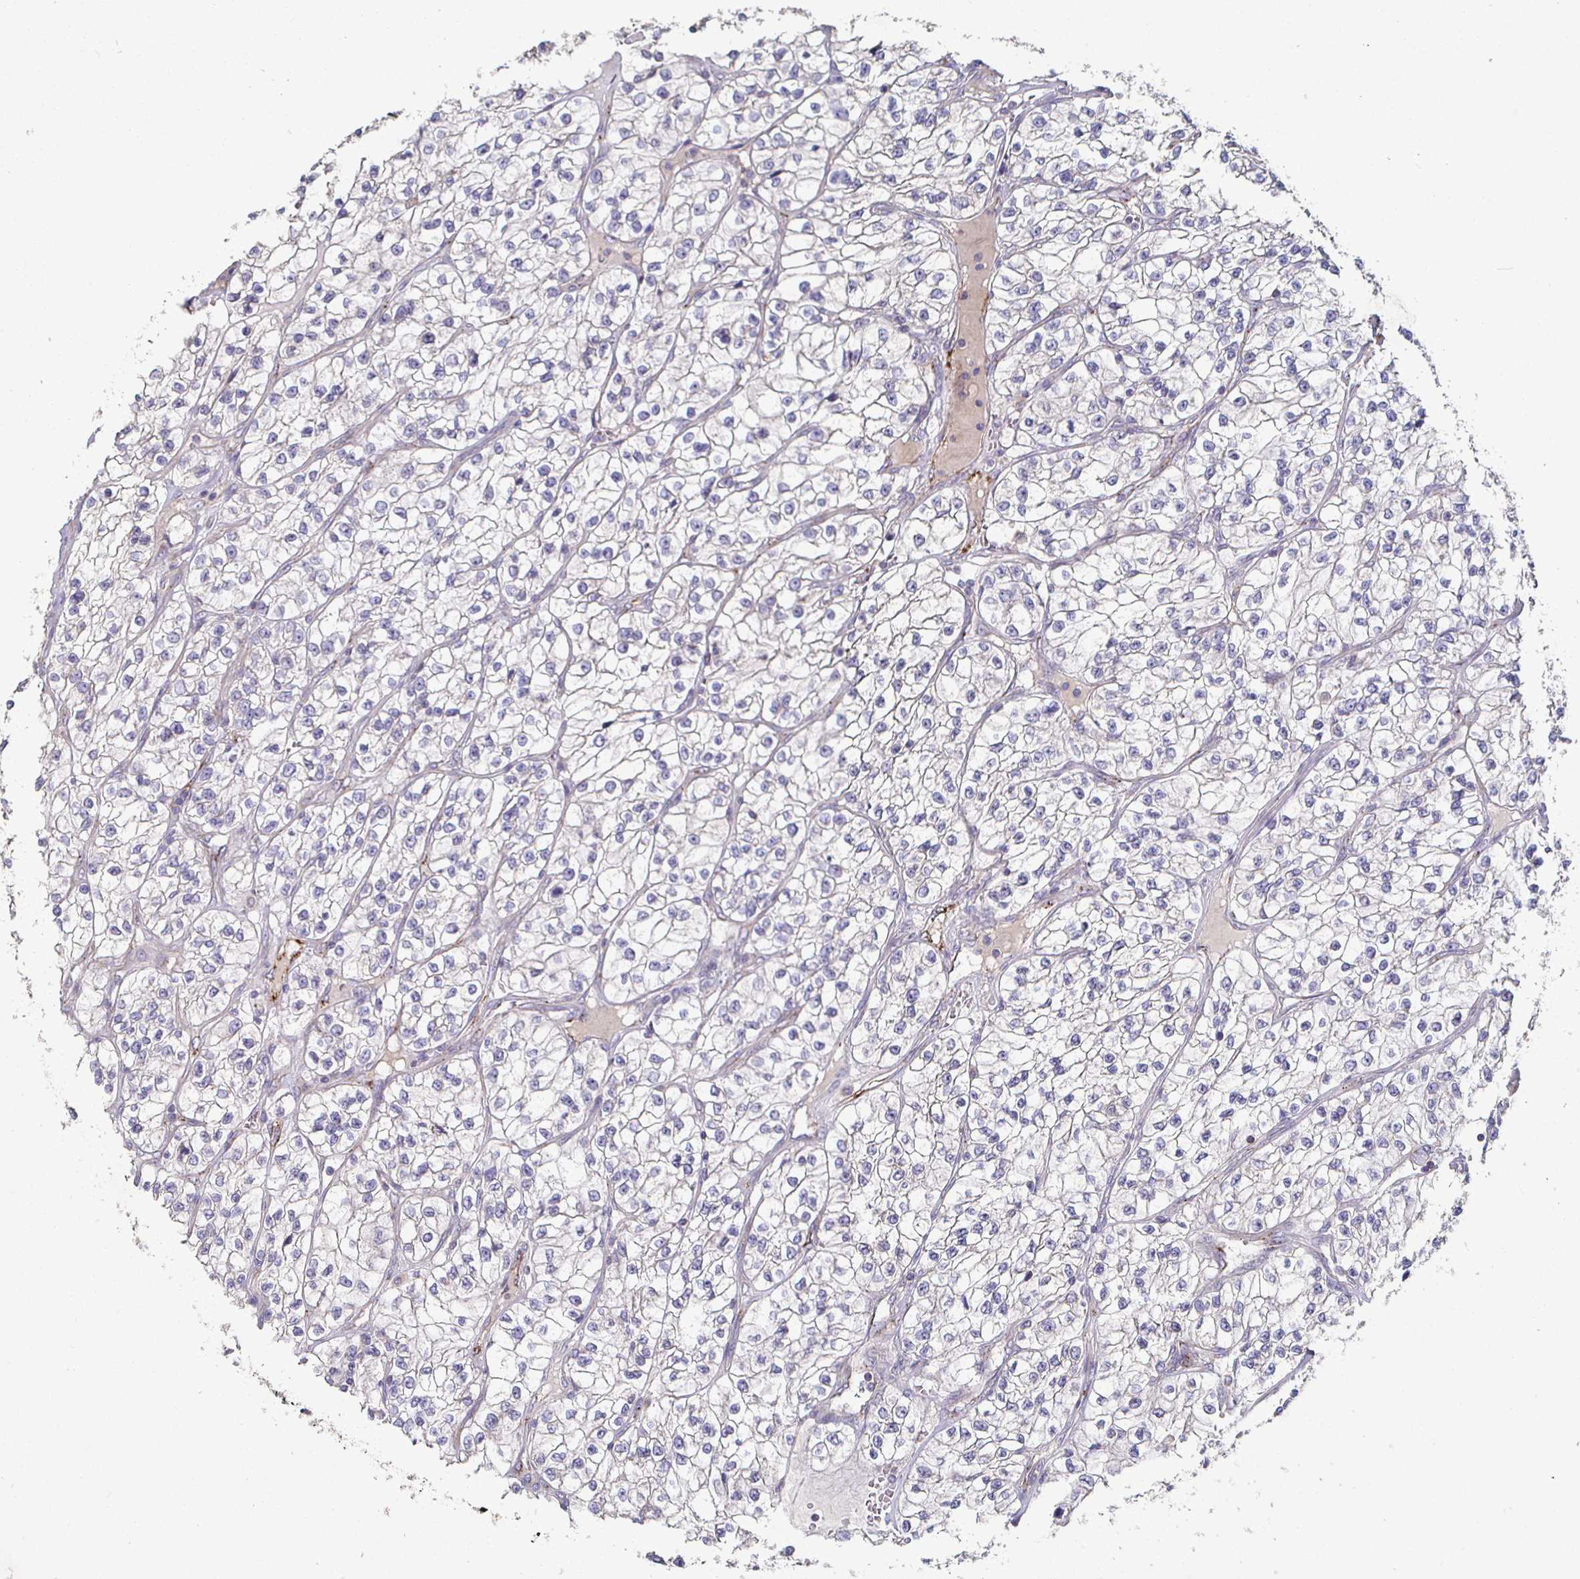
{"staining": {"intensity": "negative", "quantity": "none", "location": "none"}, "tissue": "renal cancer", "cell_type": "Tumor cells", "image_type": "cancer", "snomed": [{"axis": "morphology", "description": "Adenocarcinoma, NOS"}, {"axis": "topography", "description": "Kidney"}], "caption": "Tumor cells are negative for protein expression in human renal cancer.", "gene": "NRSN1", "patient": {"sex": "female", "age": 57}}